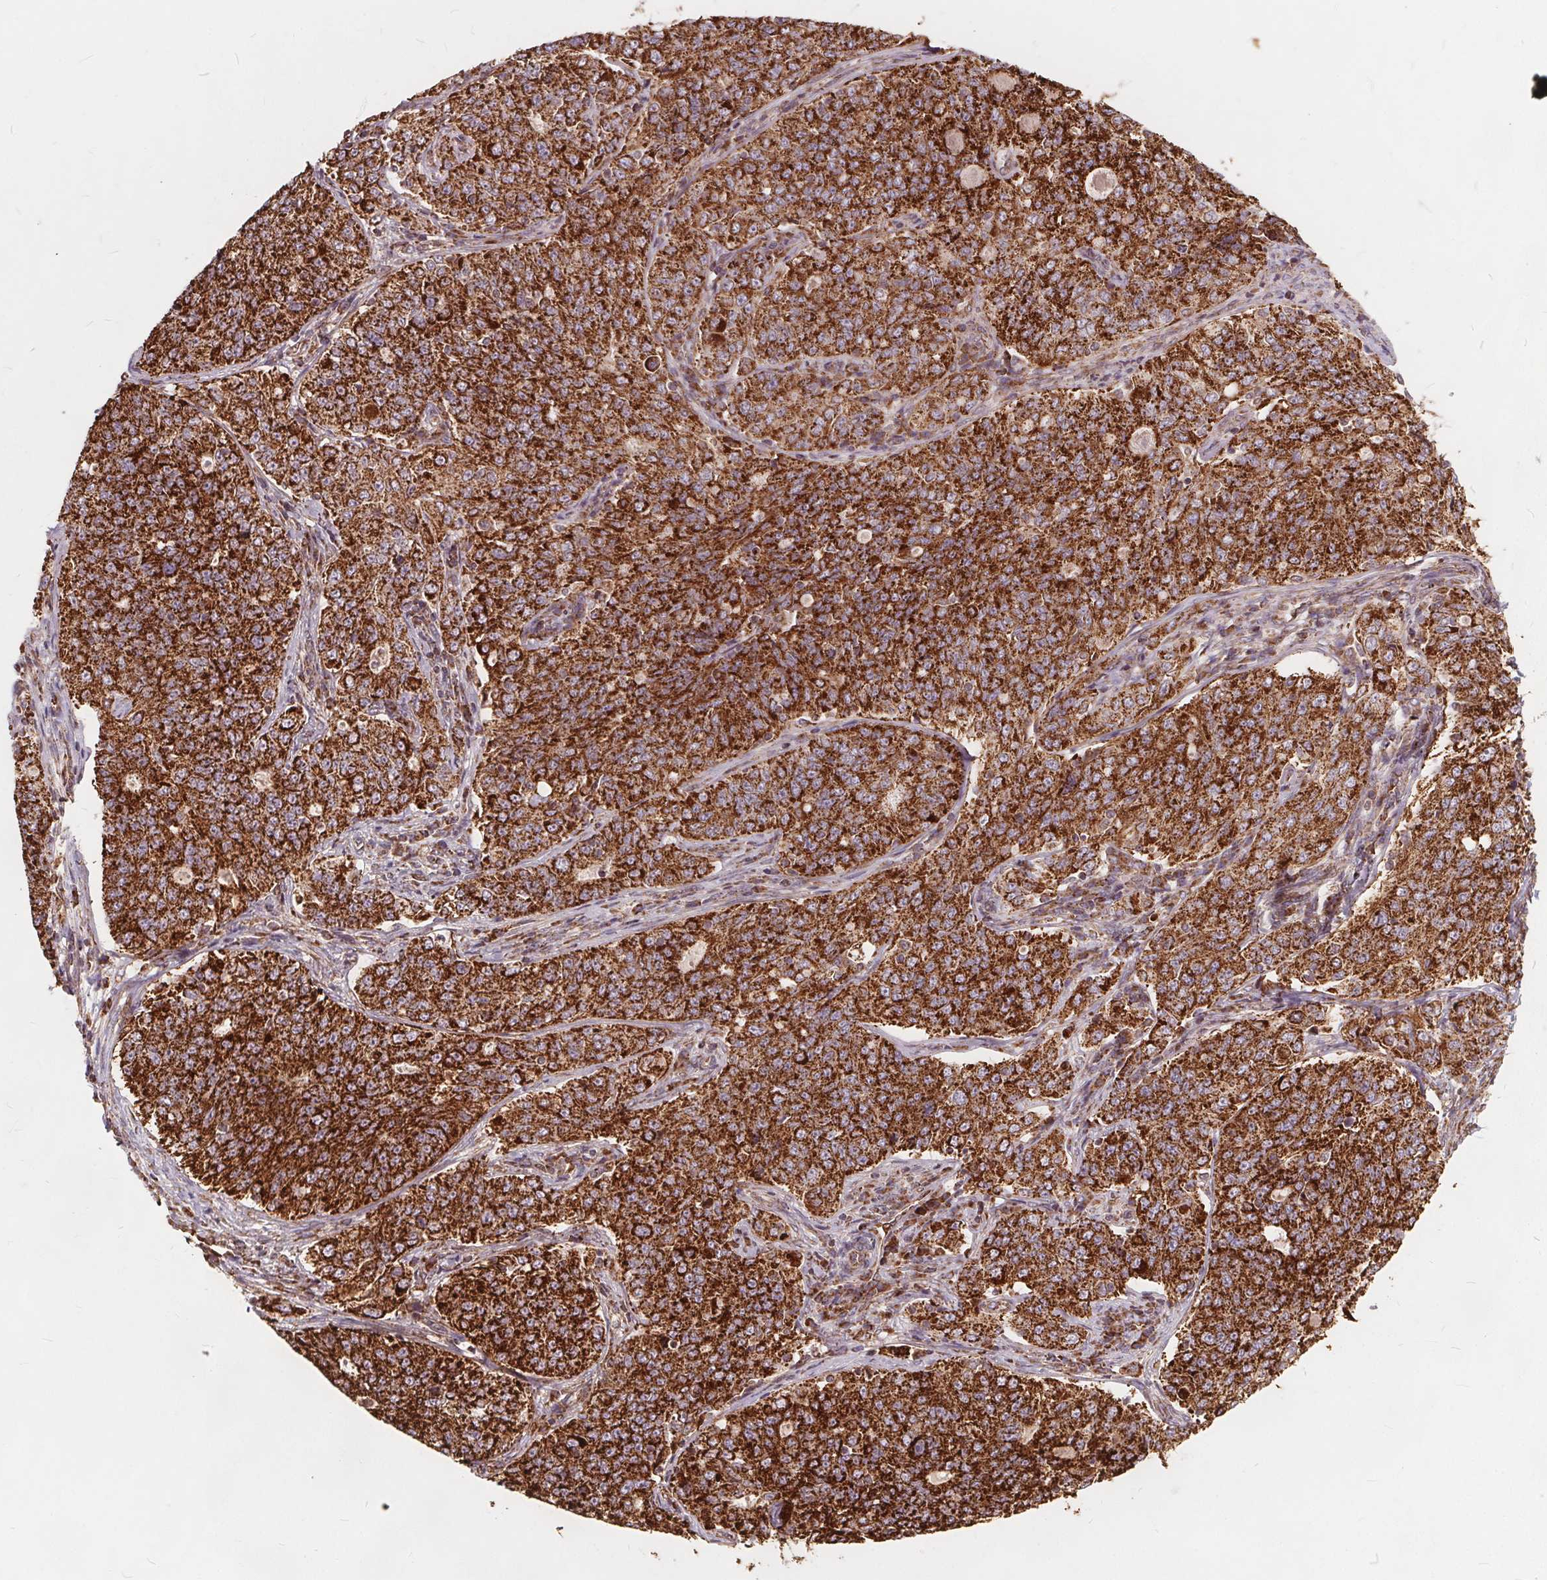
{"staining": {"intensity": "strong", "quantity": ">75%", "location": "cytoplasmic/membranous"}, "tissue": "endometrial cancer", "cell_type": "Tumor cells", "image_type": "cancer", "snomed": [{"axis": "morphology", "description": "Adenocarcinoma, NOS"}, {"axis": "topography", "description": "Endometrium"}], "caption": "Human adenocarcinoma (endometrial) stained with a brown dye demonstrates strong cytoplasmic/membranous positive expression in about >75% of tumor cells.", "gene": "PLSCR3", "patient": {"sex": "female", "age": 43}}